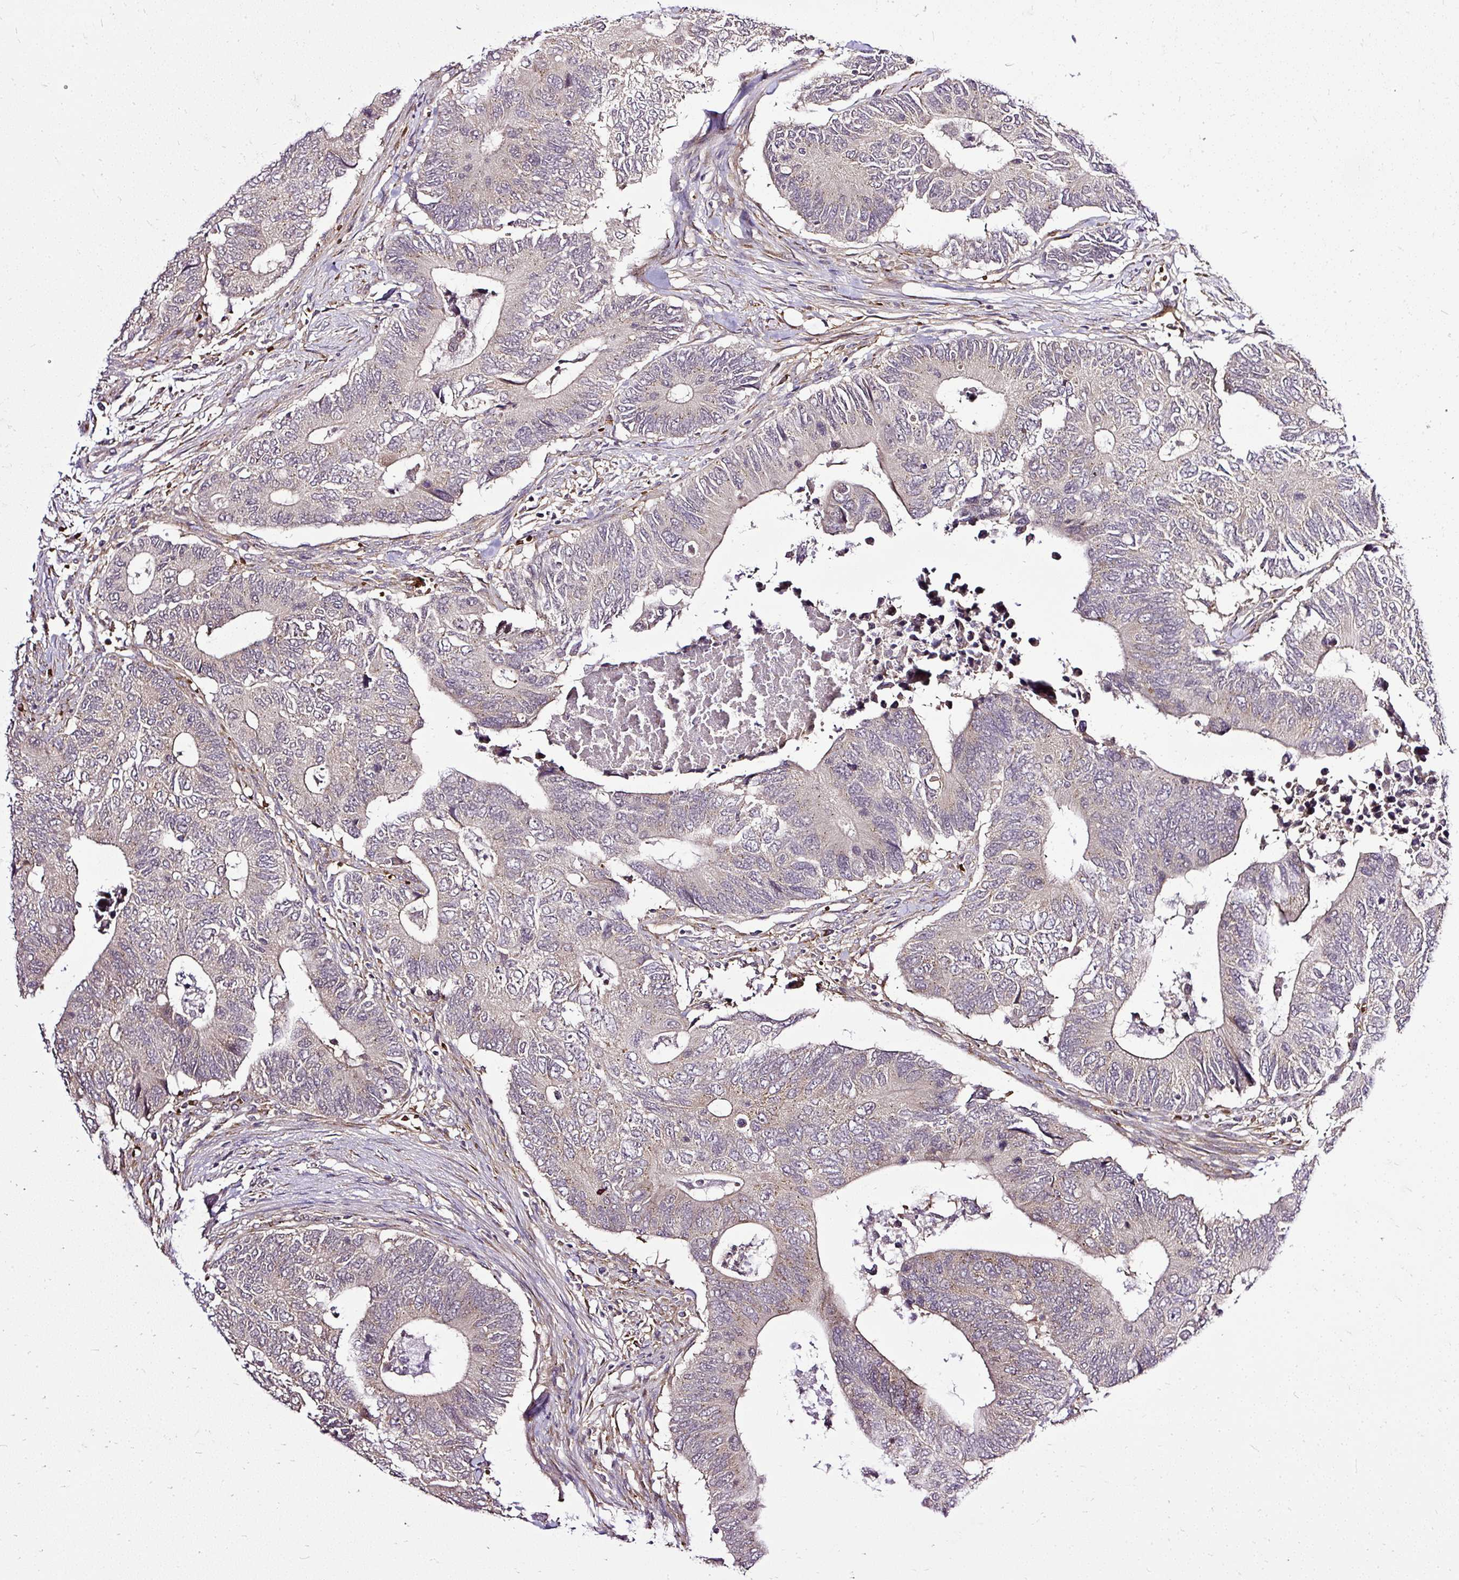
{"staining": {"intensity": "negative", "quantity": "none", "location": "none"}, "tissue": "colorectal cancer", "cell_type": "Tumor cells", "image_type": "cancer", "snomed": [{"axis": "morphology", "description": "Adenocarcinoma, NOS"}, {"axis": "topography", "description": "Colon"}], "caption": "Immunohistochemistry (IHC) of colorectal adenocarcinoma exhibits no positivity in tumor cells.", "gene": "SMC4", "patient": {"sex": "male", "age": 87}}